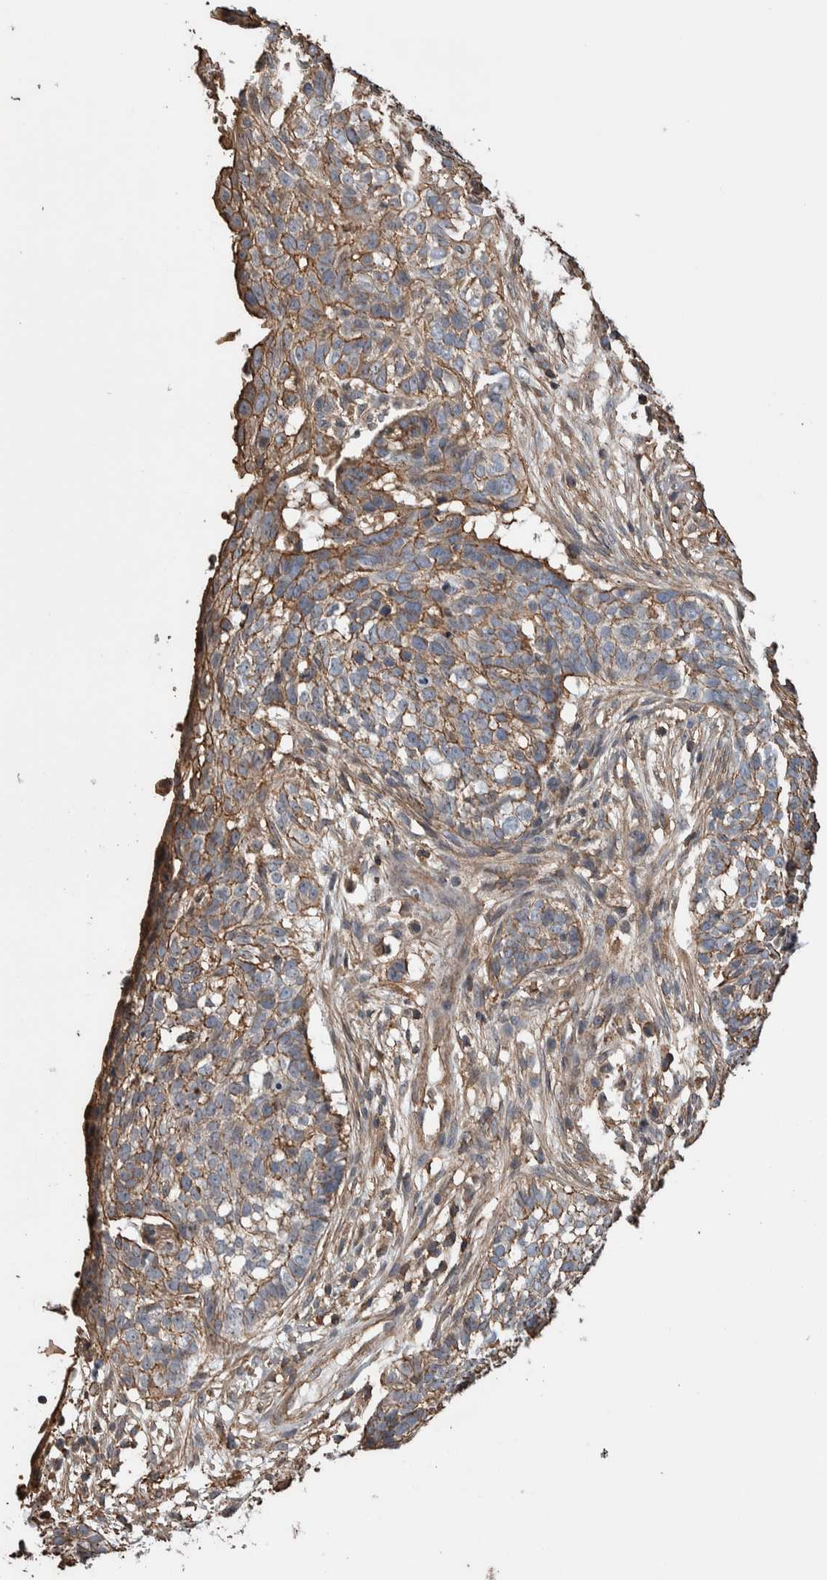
{"staining": {"intensity": "moderate", "quantity": "25%-75%", "location": "cytoplasmic/membranous"}, "tissue": "skin cancer", "cell_type": "Tumor cells", "image_type": "cancer", "snomed": [{"axis": "morphology", "description": "Basal cell carcinoma"}, {"axis": "topography", "description": "Skin"}], "caption": "Protein expression analysis of skin basal cell carcinoma reveals moderate cytoplasmic/membranous positivity in about 25%-75% of tumor cells. (Brightfield microscopy of DAB IHC at high magnification).", "gene": "ENPP2", "patient": {"sex": "male", "age": 85}}